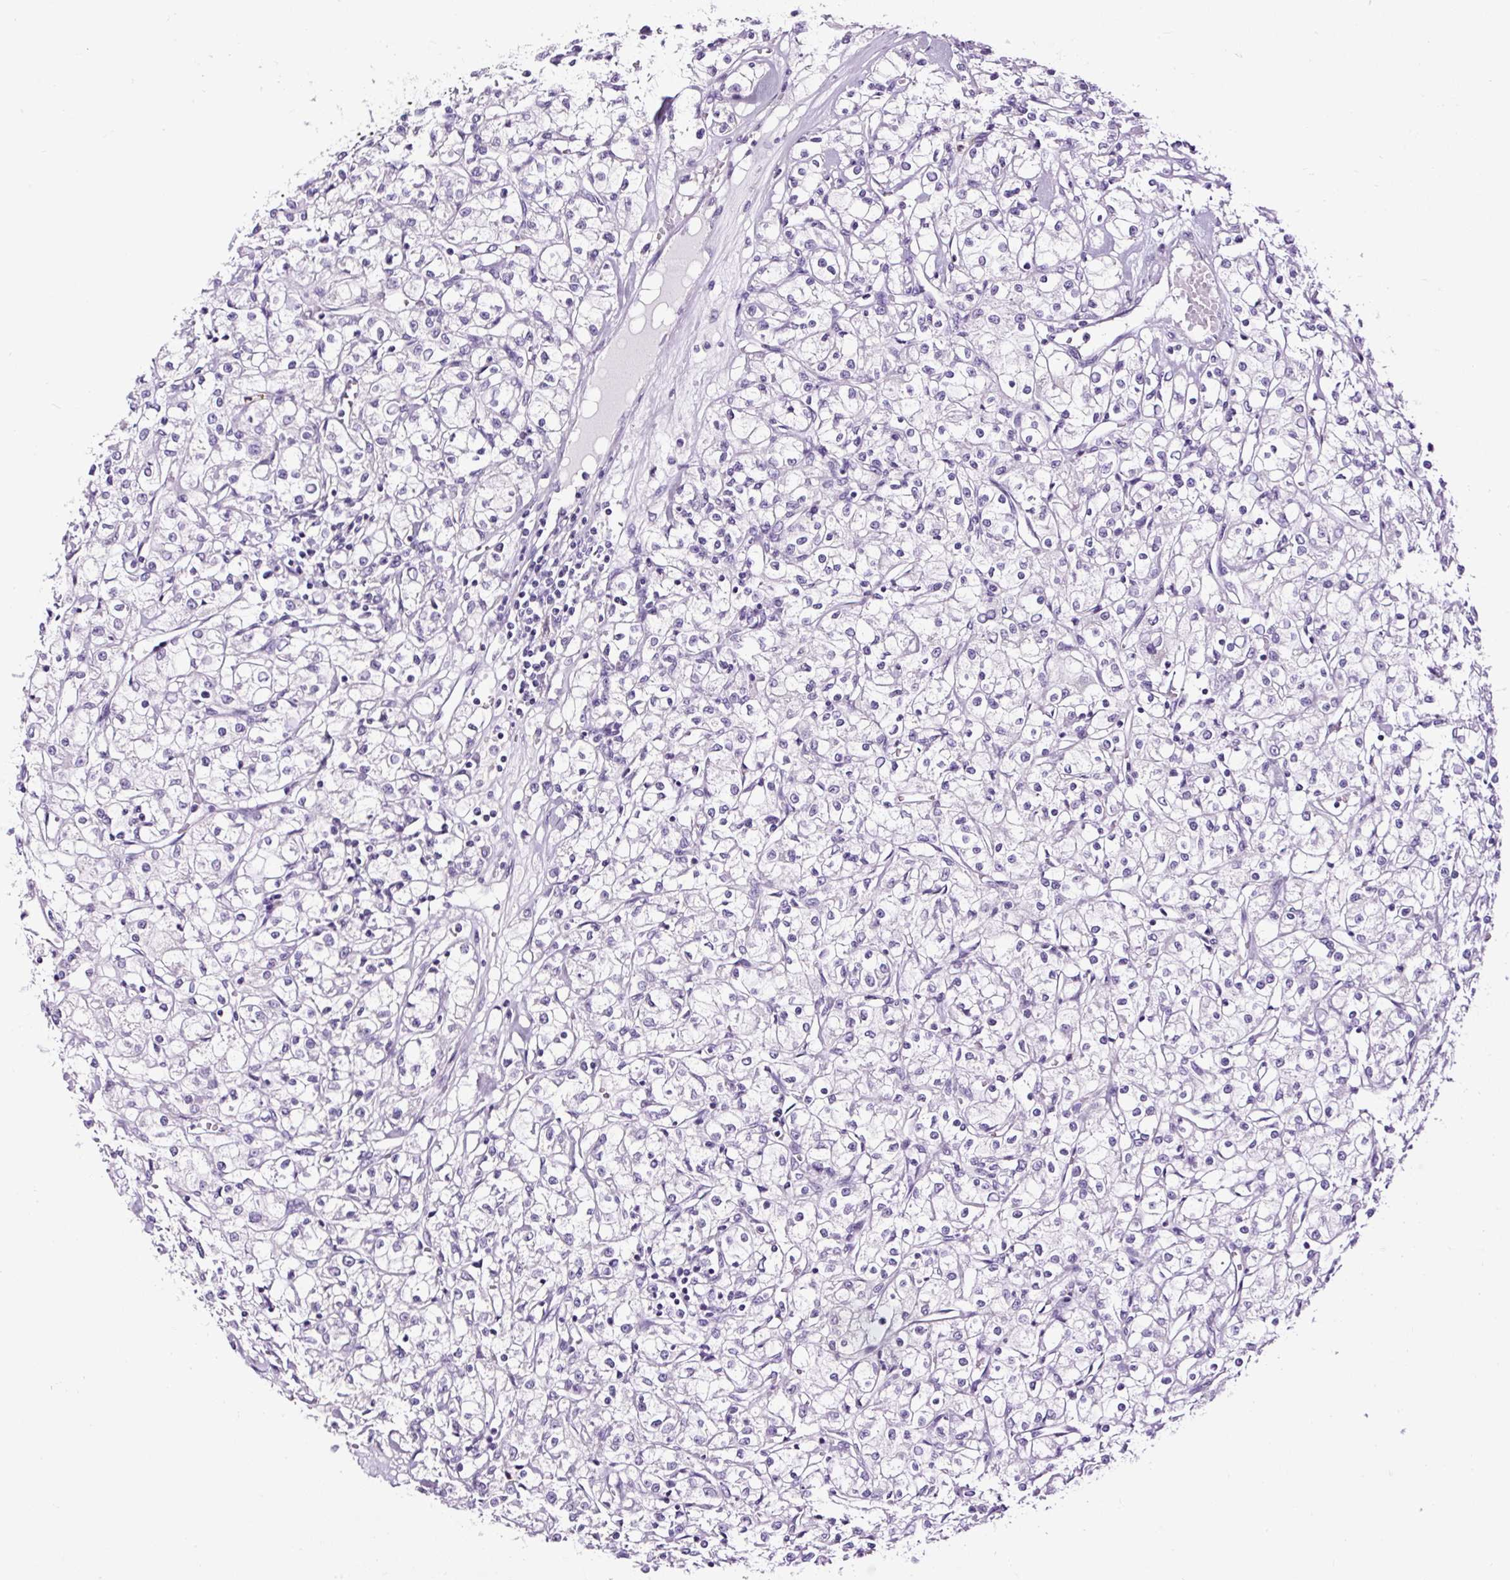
{"staining": {"intensity": "negative", "quantity": "none", "location": "none"}, "tissue": "renal cancer", "cell_type": "Tumor cells", "image_type": "cancer", "snomed": [{"axis": "morphology", "description": "Adenocarcinoma, NOS"}, {"axis": "topography", "description": "Kidney"}], "caption": "This is a image of IHC staining of adenocarcinoma (renal), which shows no positivity in tumor cells.", "gene": "SLC7A8", "patient": {"sex": "female", "age": 59}}